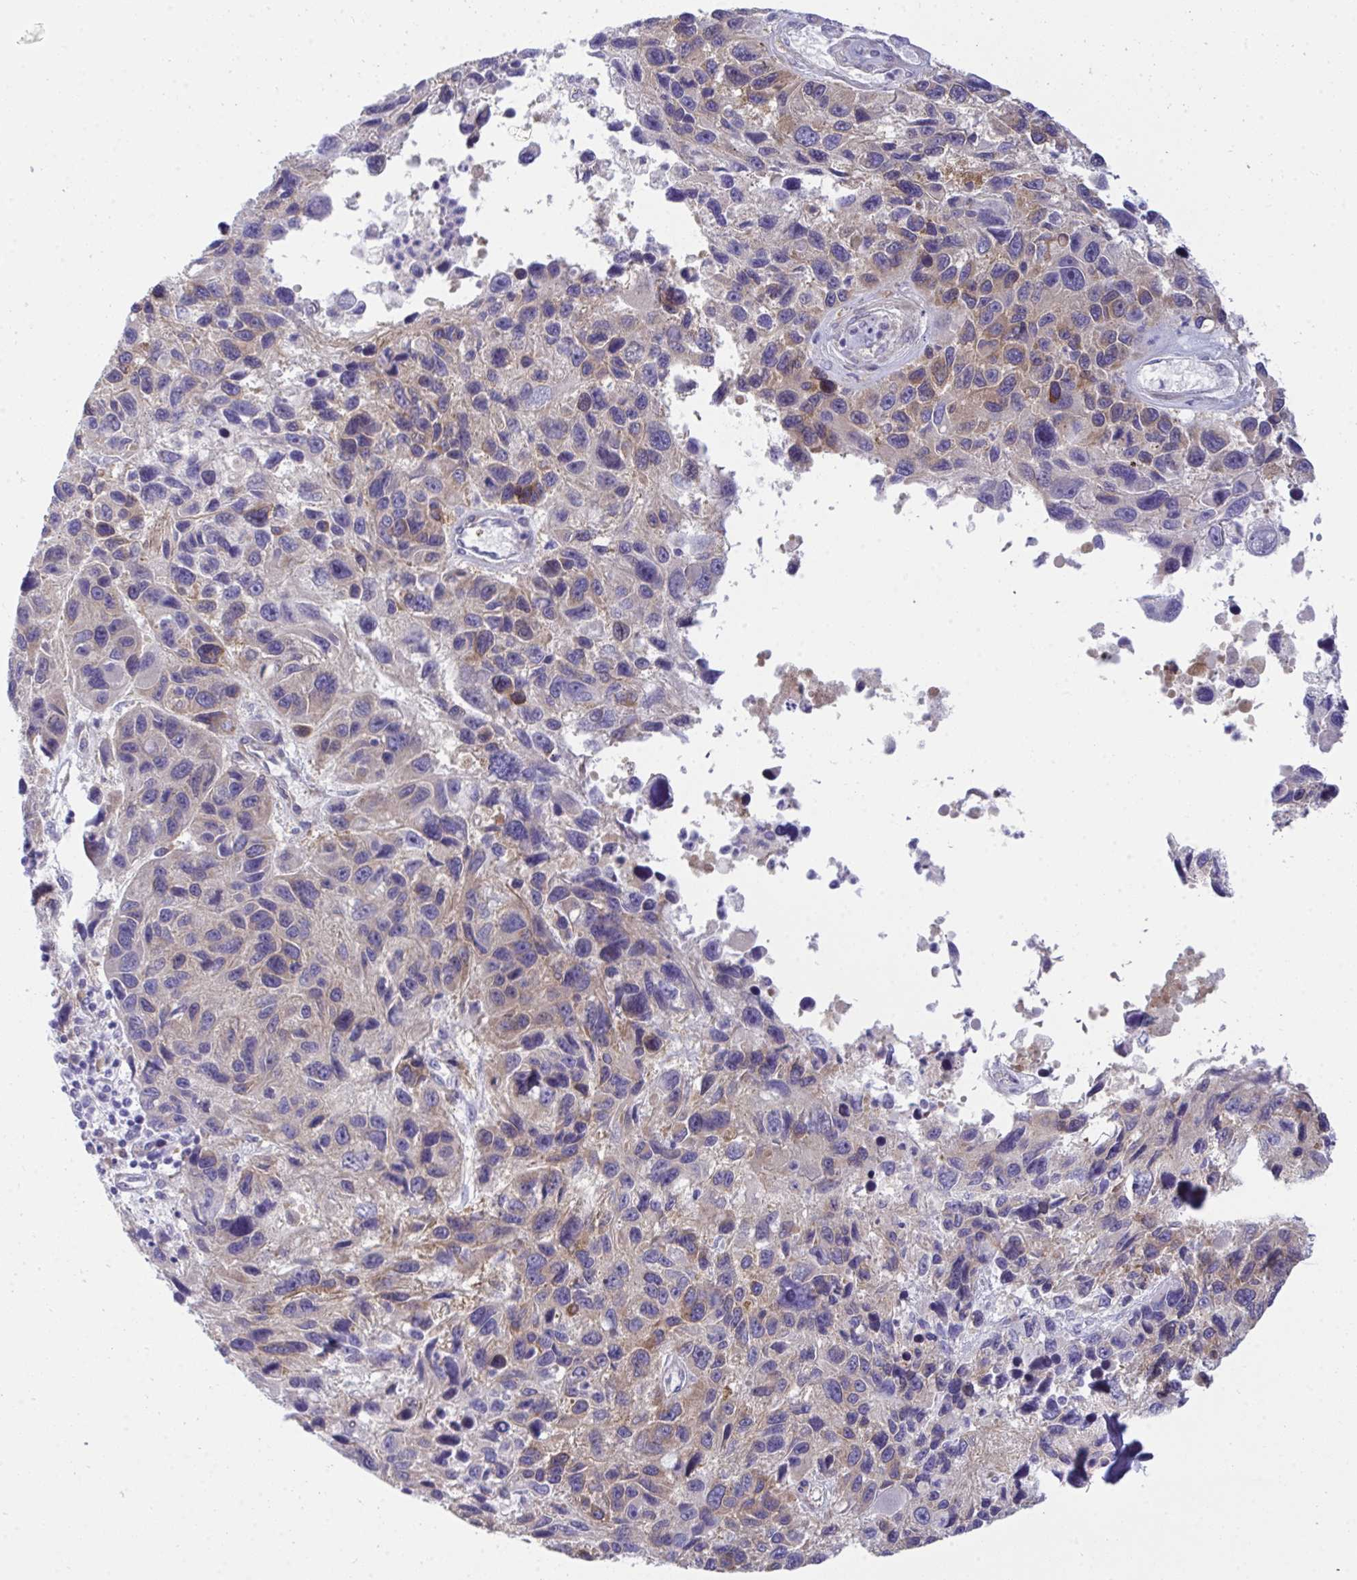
{"staining": {"intensity": "weak", "quantity": "25%-75%", "location": "cytoplasmic/membranous"}, "tissue": "melanoma", "cell_type": "Tumor cells", "image_type": "cancer", "snomed": [{"axis": "morphology", "description": "Malignant melanoma, NOS"}, {"axis": "topography", "description": "Skin"}], "caption": "Immunohistochemistry histopathology image of neoplastic tissue: human malignant melanoma stained using immunohistochemistry (IHC) exhibits low levels of weak protein expression localized specifically in the cytoplasmic/membranous of tumor cells, appearing as a cytoplasmic/membranous brown color.", "gene": "GAB1", "patient": {"sex": "male", "age": 53}}